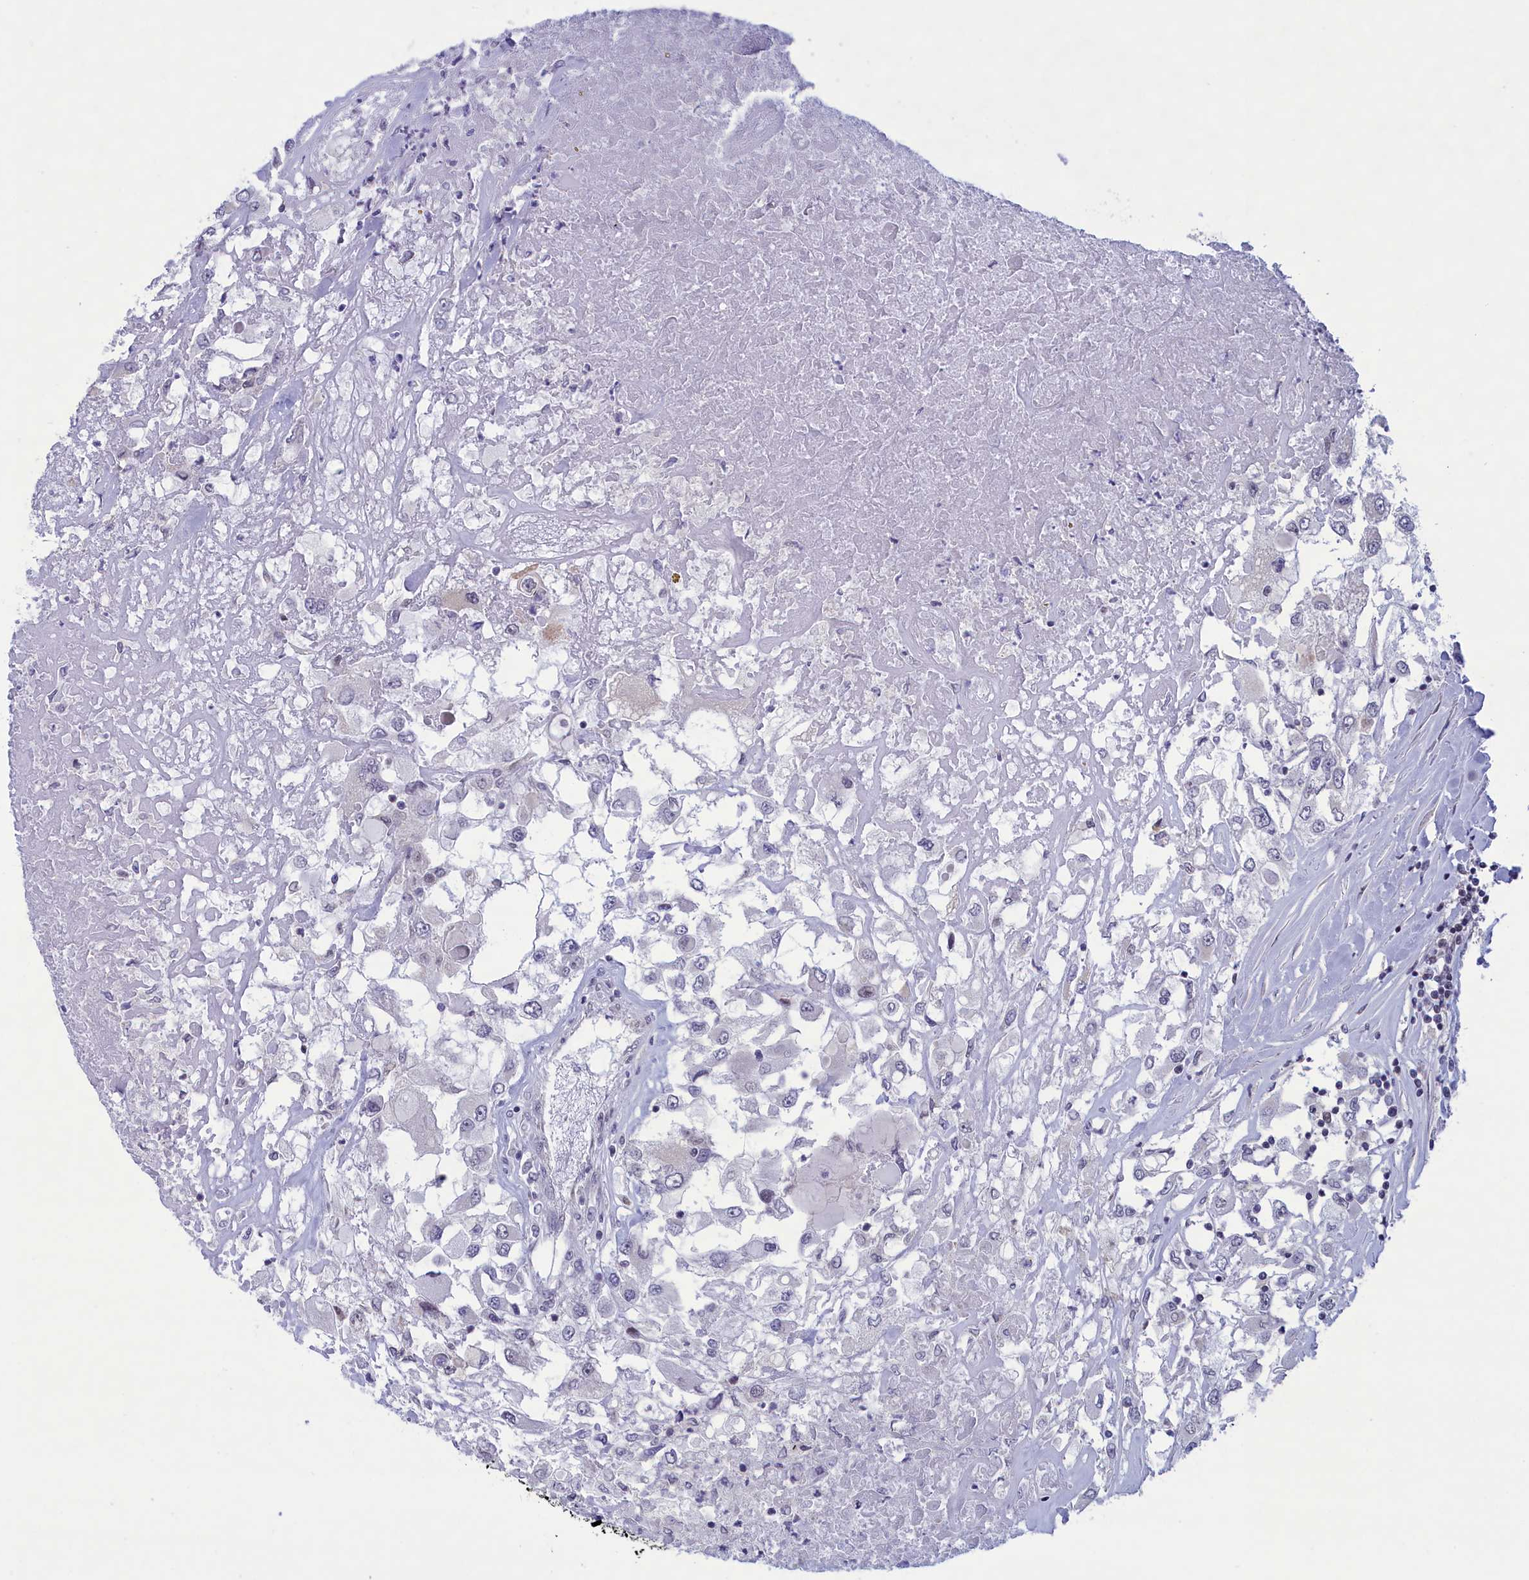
{"staining": {"intensity": "negative", "quantity": "none", "location": "none"}, "tissue": "renal cancer", "cell_type": "Tumor cells", "image_type": "cancer", "snomed": [{"axis": "morphology", "description": "Adenocarcinoma, NOS"}, {"axis": "topography", "description": "Kidney"}], "caption": "Tumor cells are negative for brown protein staining in adenocarcinoma (renal).", "gene": "CORO2A", "patient": {"sex": "female", "age": 52}}